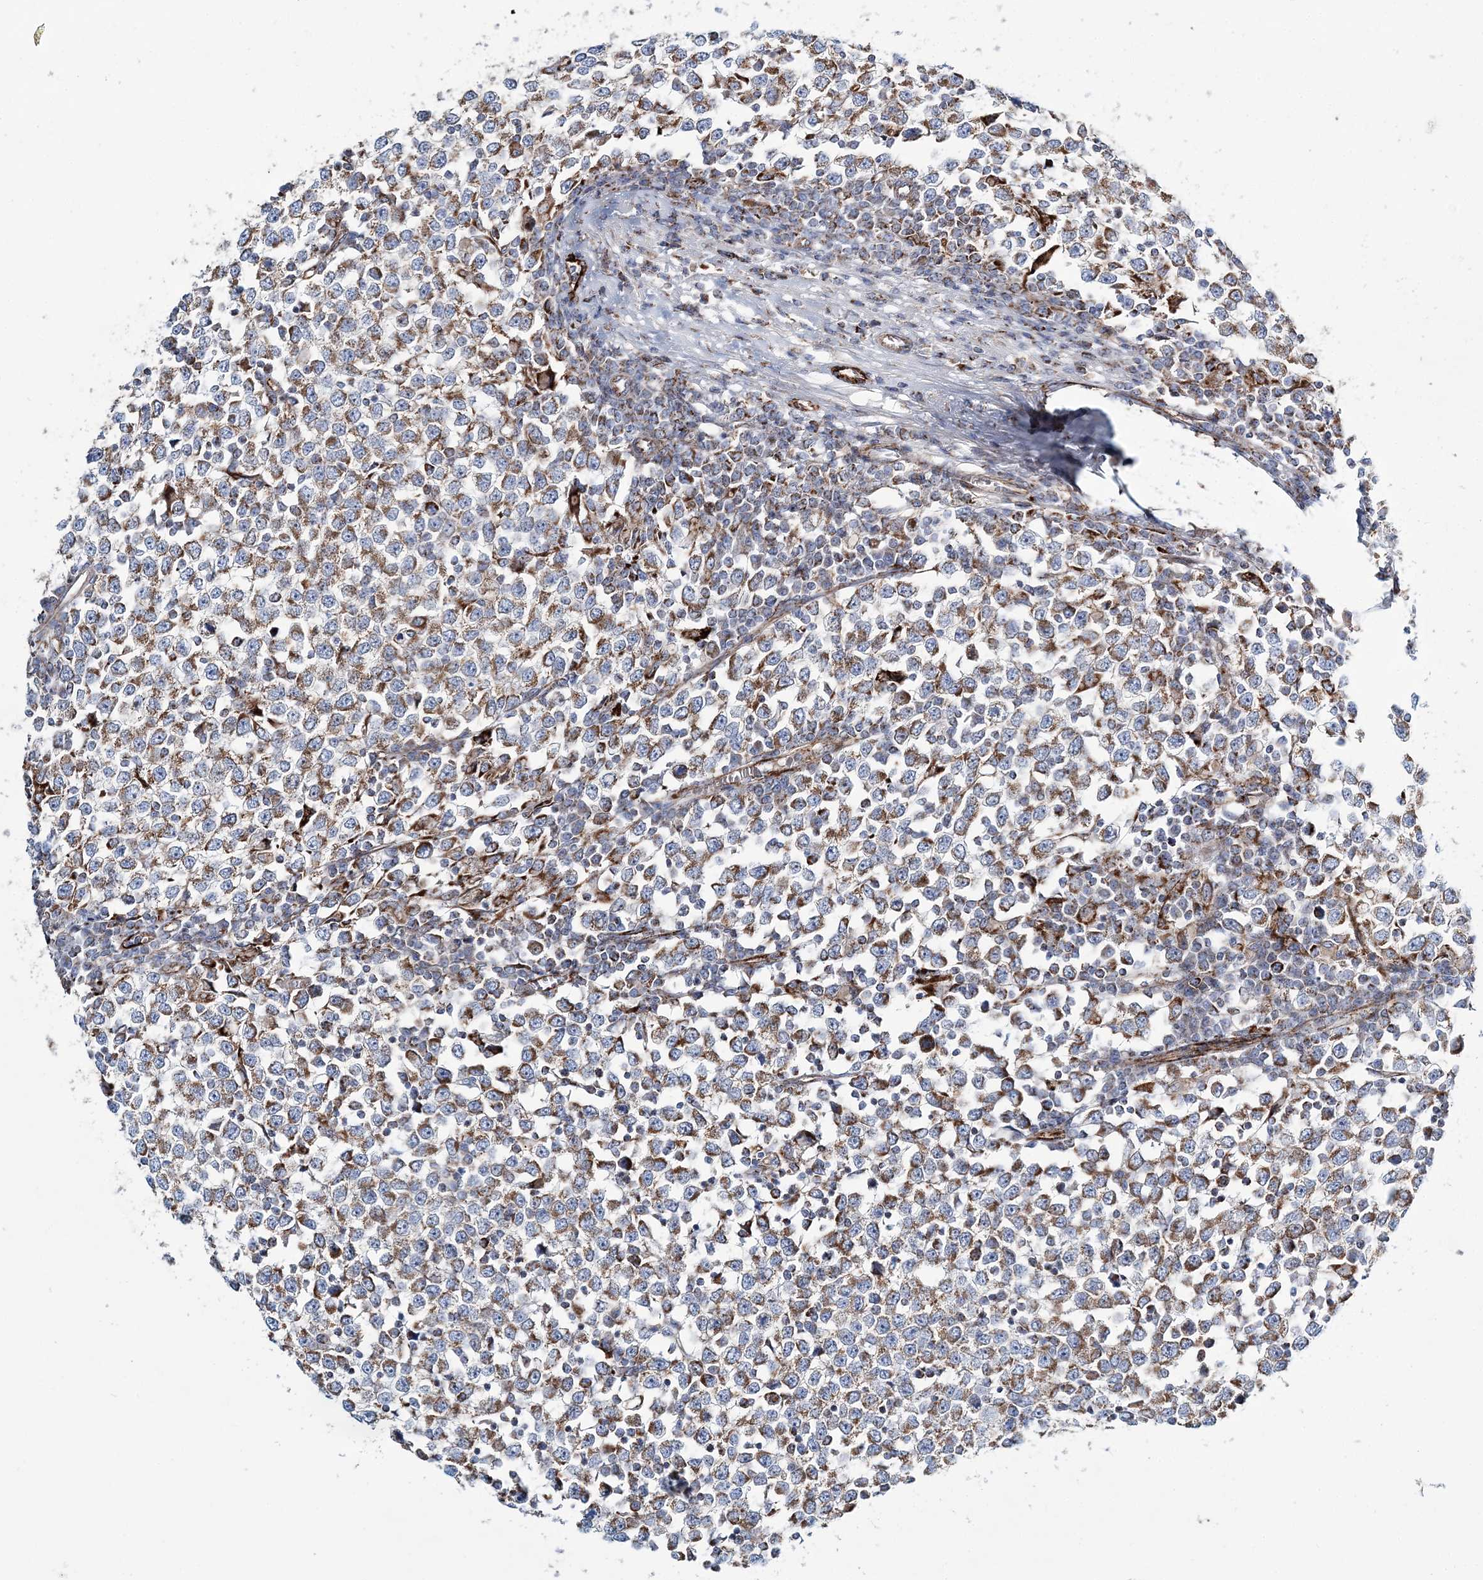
{"staining": {"intensity": "moderate", "quantity": ">75%", "location": "cytoplasmic/membranous"}, "tissue": "testis cancer", "cell_type": "Tumor cells", "image_type": "cancer", "snomed": [{"axis": "morphology", "description": "Seminoma, NOS"}, {"axis": "topography", "description": "Testis"}], "caption": "Immunohistochemical staining of seminoma (testis) displays moderate cytoplasmic/membranous protein positivity in about >75% of tumor cells. The staining was performed using DAB (3,3'-diaminobenzidine) to visualize the protein expression in brown, while the nuclei were stained in blue with hematoxylin (Magnification: 20x).", "gene": "ARHGAP6", "patient": {"sex": "male", "age": 65}}